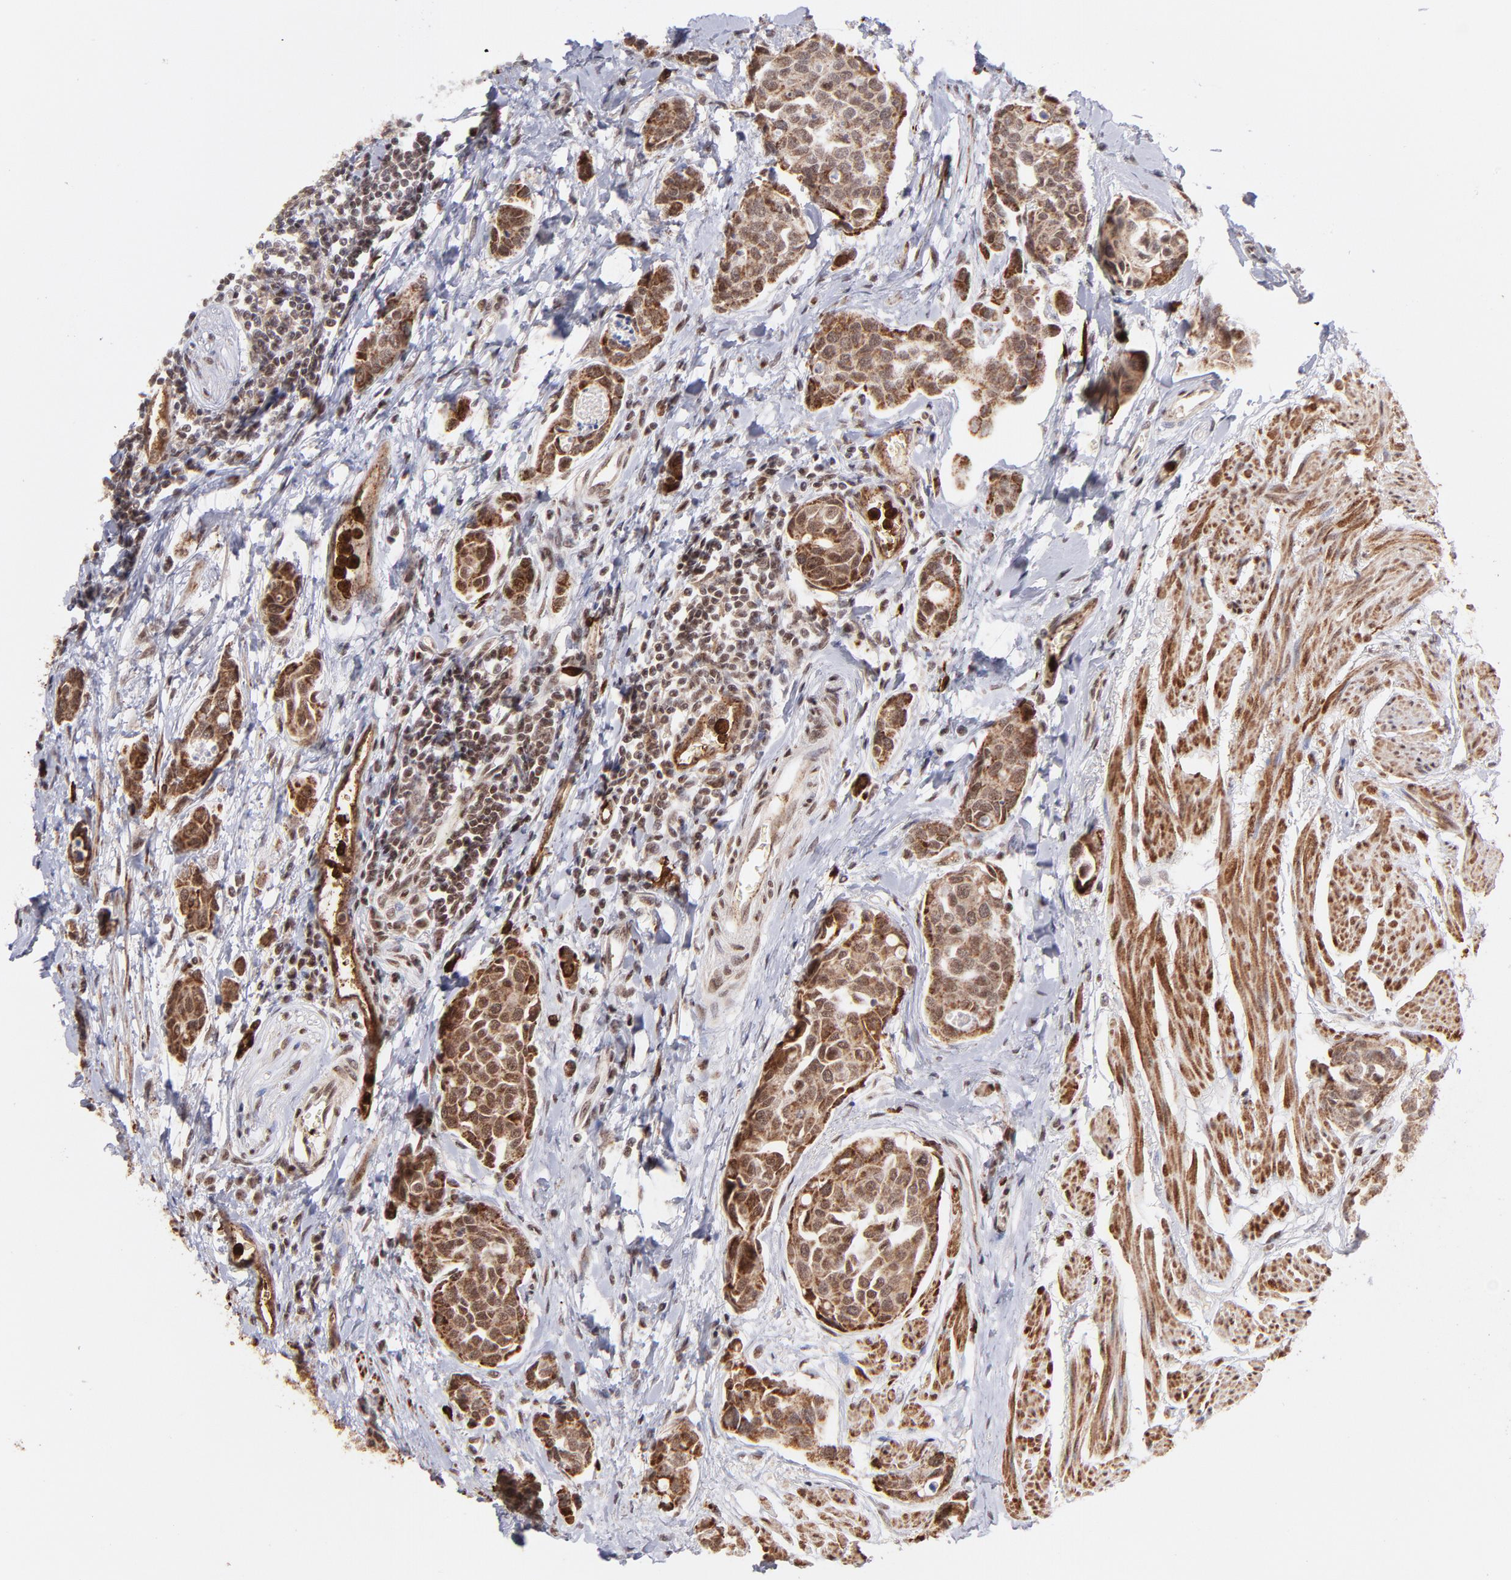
{"staining": {"intensity": "moderate", "quantity": ">75%", "location": "cytoplasmic/membranous,nuclear"}, "tissue": "urothelial cancer", "cell_type": "Tumor cells", "image_type": "cancer", "snomed": [{"axis": "morphology", "description": "Urothelial carcinoma, High grade"}, {"axis": "topography", "description": "Urinary bladder"}], "caption": "Urothelial cancer tissue exhibits moderate cytoplasmic/membranous and nuclear expression in about >75% of tumor cells (Brightfield microscopy of DAB IHC at high magnification).", "gene": "ZFX", "patient": {"sex": "male", "age": 78}}